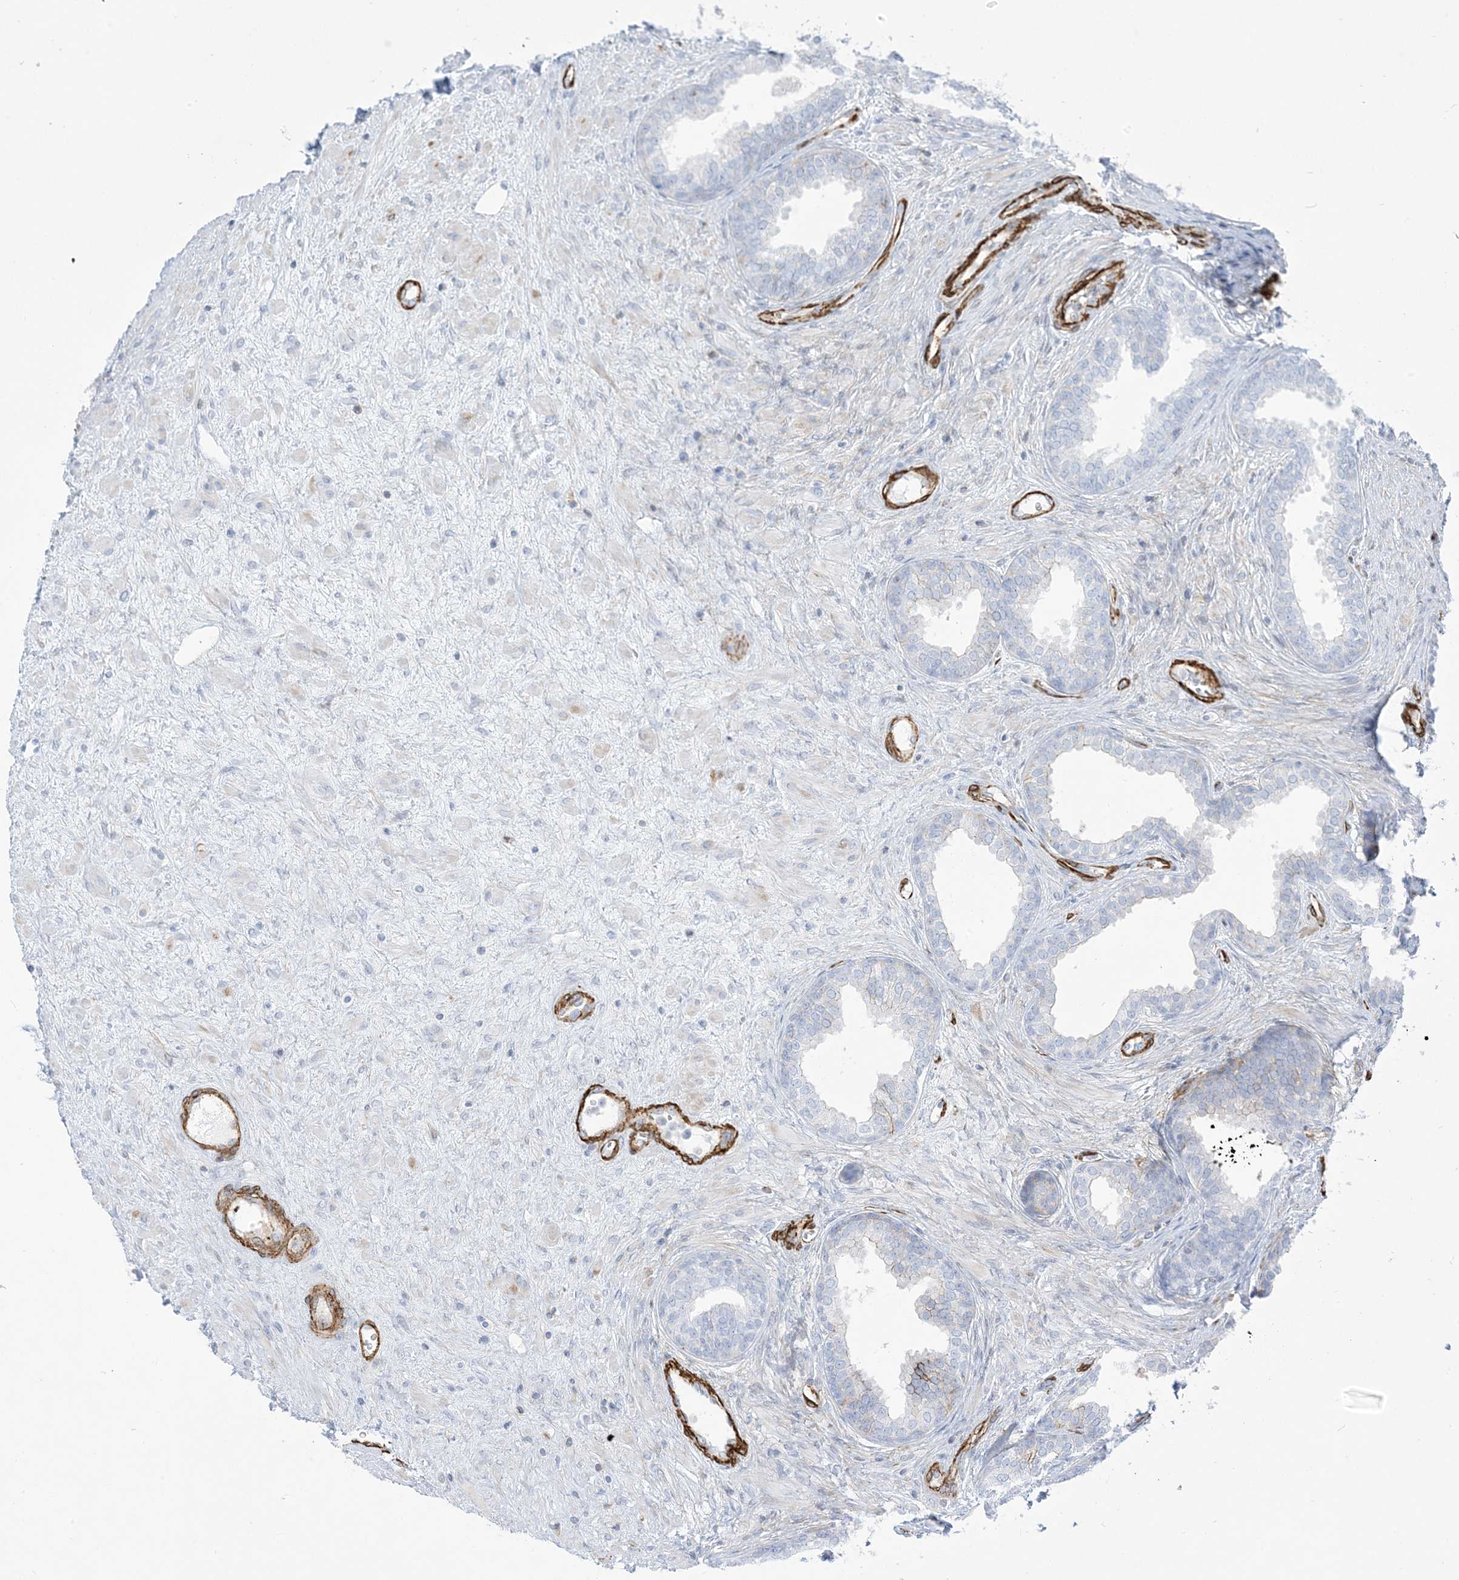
{"staining": {"intensity": "negative", "quantity": "none", "location": "none"}, "tissue": "prostate", "cell_type": "Glandular cells", "image_type": "normal", "snomed": [{"axis": "morphology", "description": "Normal tissue, NOS"}, {"axis": "topography", "description": "Prostate"}], "caption": "Immunohistochemistry histopathology image of benign human prostate stained for a protein (brown), which exhibits no positivity in glandular cells.", "gene": "B3GNT7", "patient": {"sex": "male", "age": 76}}